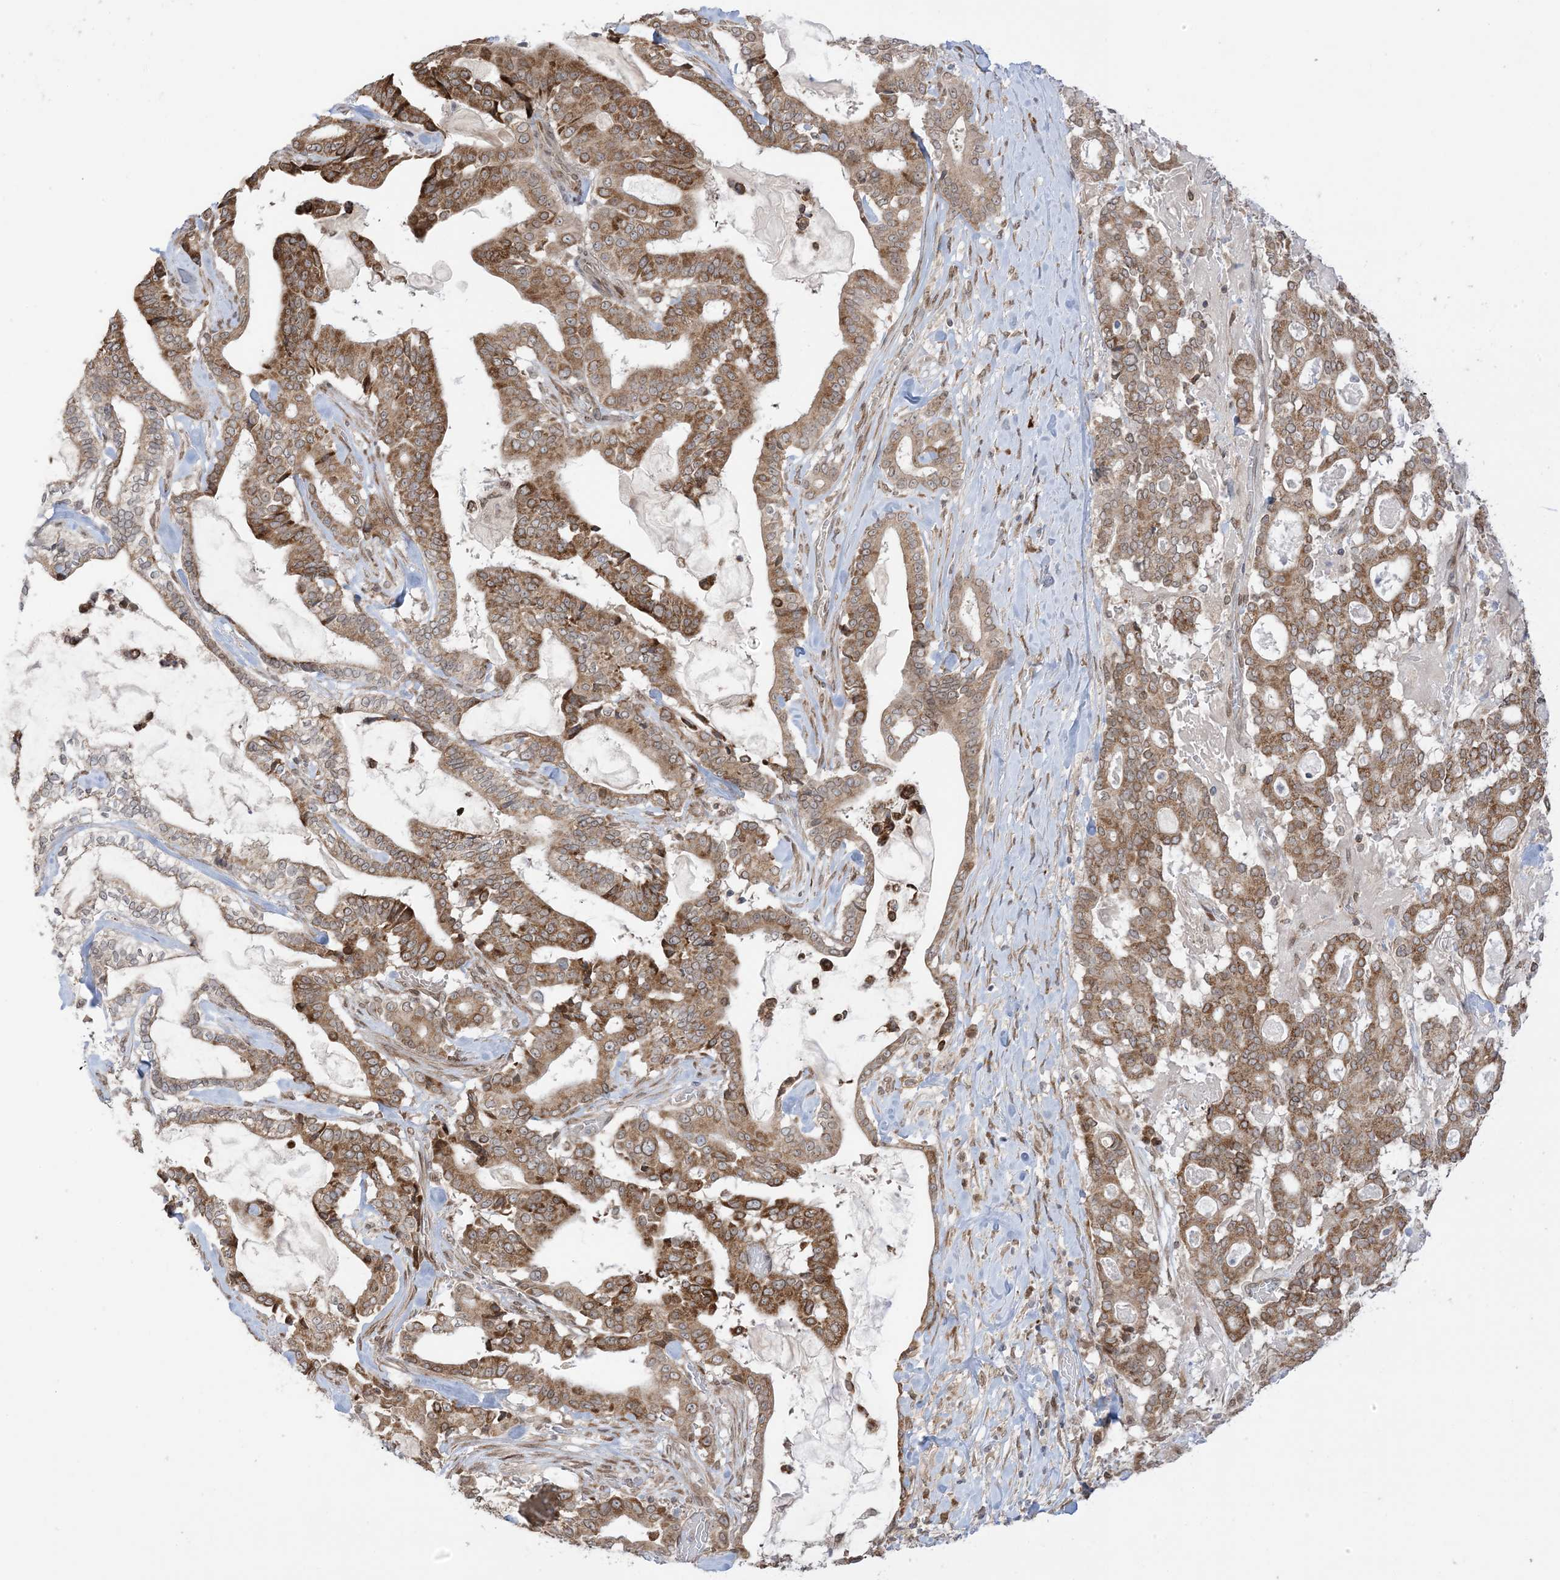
{"staining": {"intensity": "strong", "quantity": ">75%", "location": "cytoplasmic/membranous"}, "tissue": "pancreatic cancer", "cell_type": "Tumor cells", "image_type": "cancer", "snomed": [{"axis": "morphology", "description": "Adenocarcinoma, NOS"}, {"axis": "topography", "description": "Pancreas"}], "caption": "High-power microscopy captured an immunohistochemistry (IHC) image of adenocarcinoma (pancreatic), revealing strong cytoplasmic/membranous positivity in approximately >75% of tumor cells. The protein is stained brown, and the nuclei are stained in blue (DAB IHC with brightfield microscopy, high magnification).", "gene": "UBE2E2", "patient": {"sex": "male", "age": 63}}